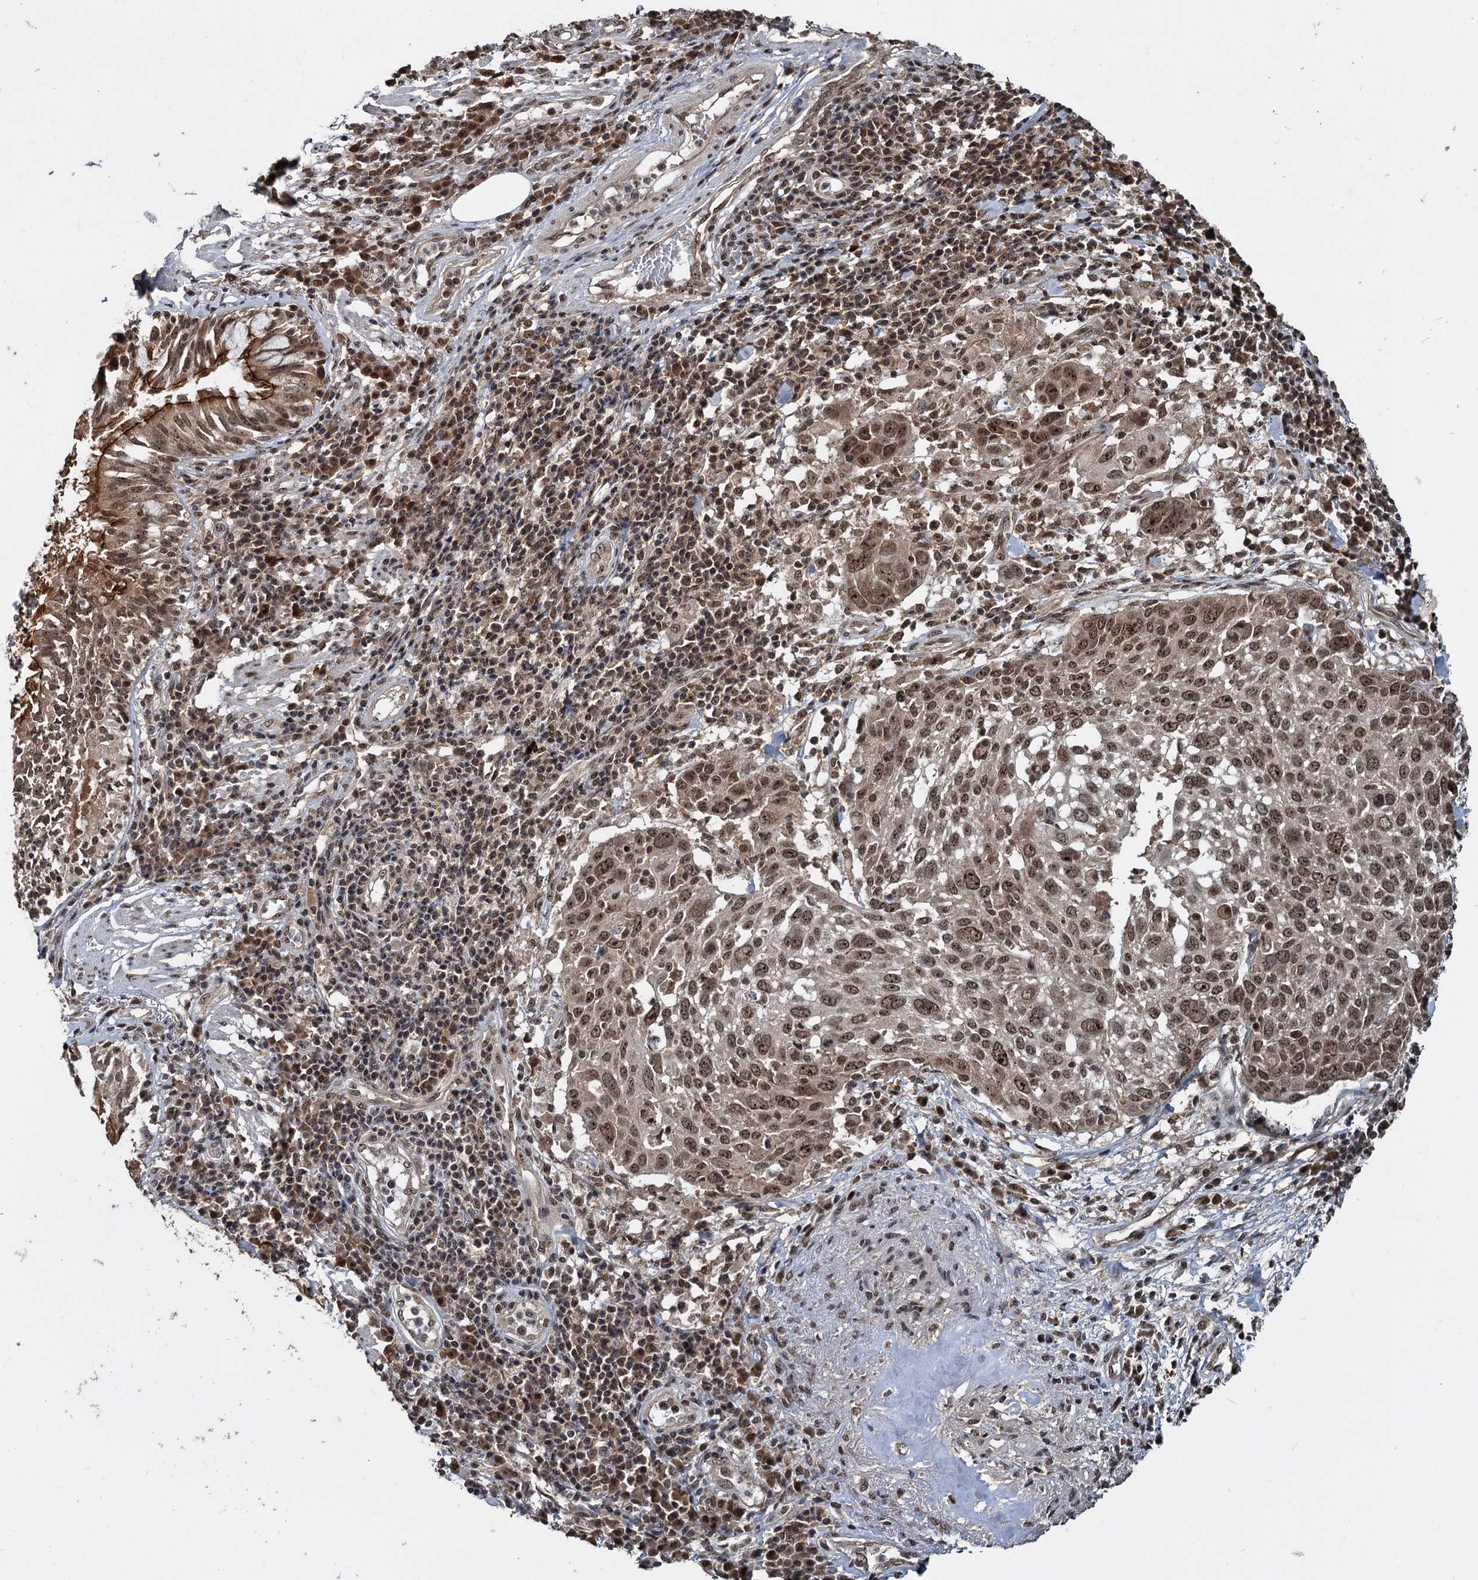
{"staining": {"intensity": "moderate", "quantity": ">75%", "location": "nuclear"}, "tissue": "lung cancer", "cell_type": "Tumor cells", "image_type": "cancer", "snomed": [{"axis": "morphology", "description": "Squamous cell carcinoma, NOS"}, {"axis": "topography", "description": "Lung"}], "caption": "Lung squamous cell carcinoma stained with a protein marker demonstrates moderate staining in tumor cells.", "gene": "FAM216B", "patient": {"sex": "male", "age": 65}}